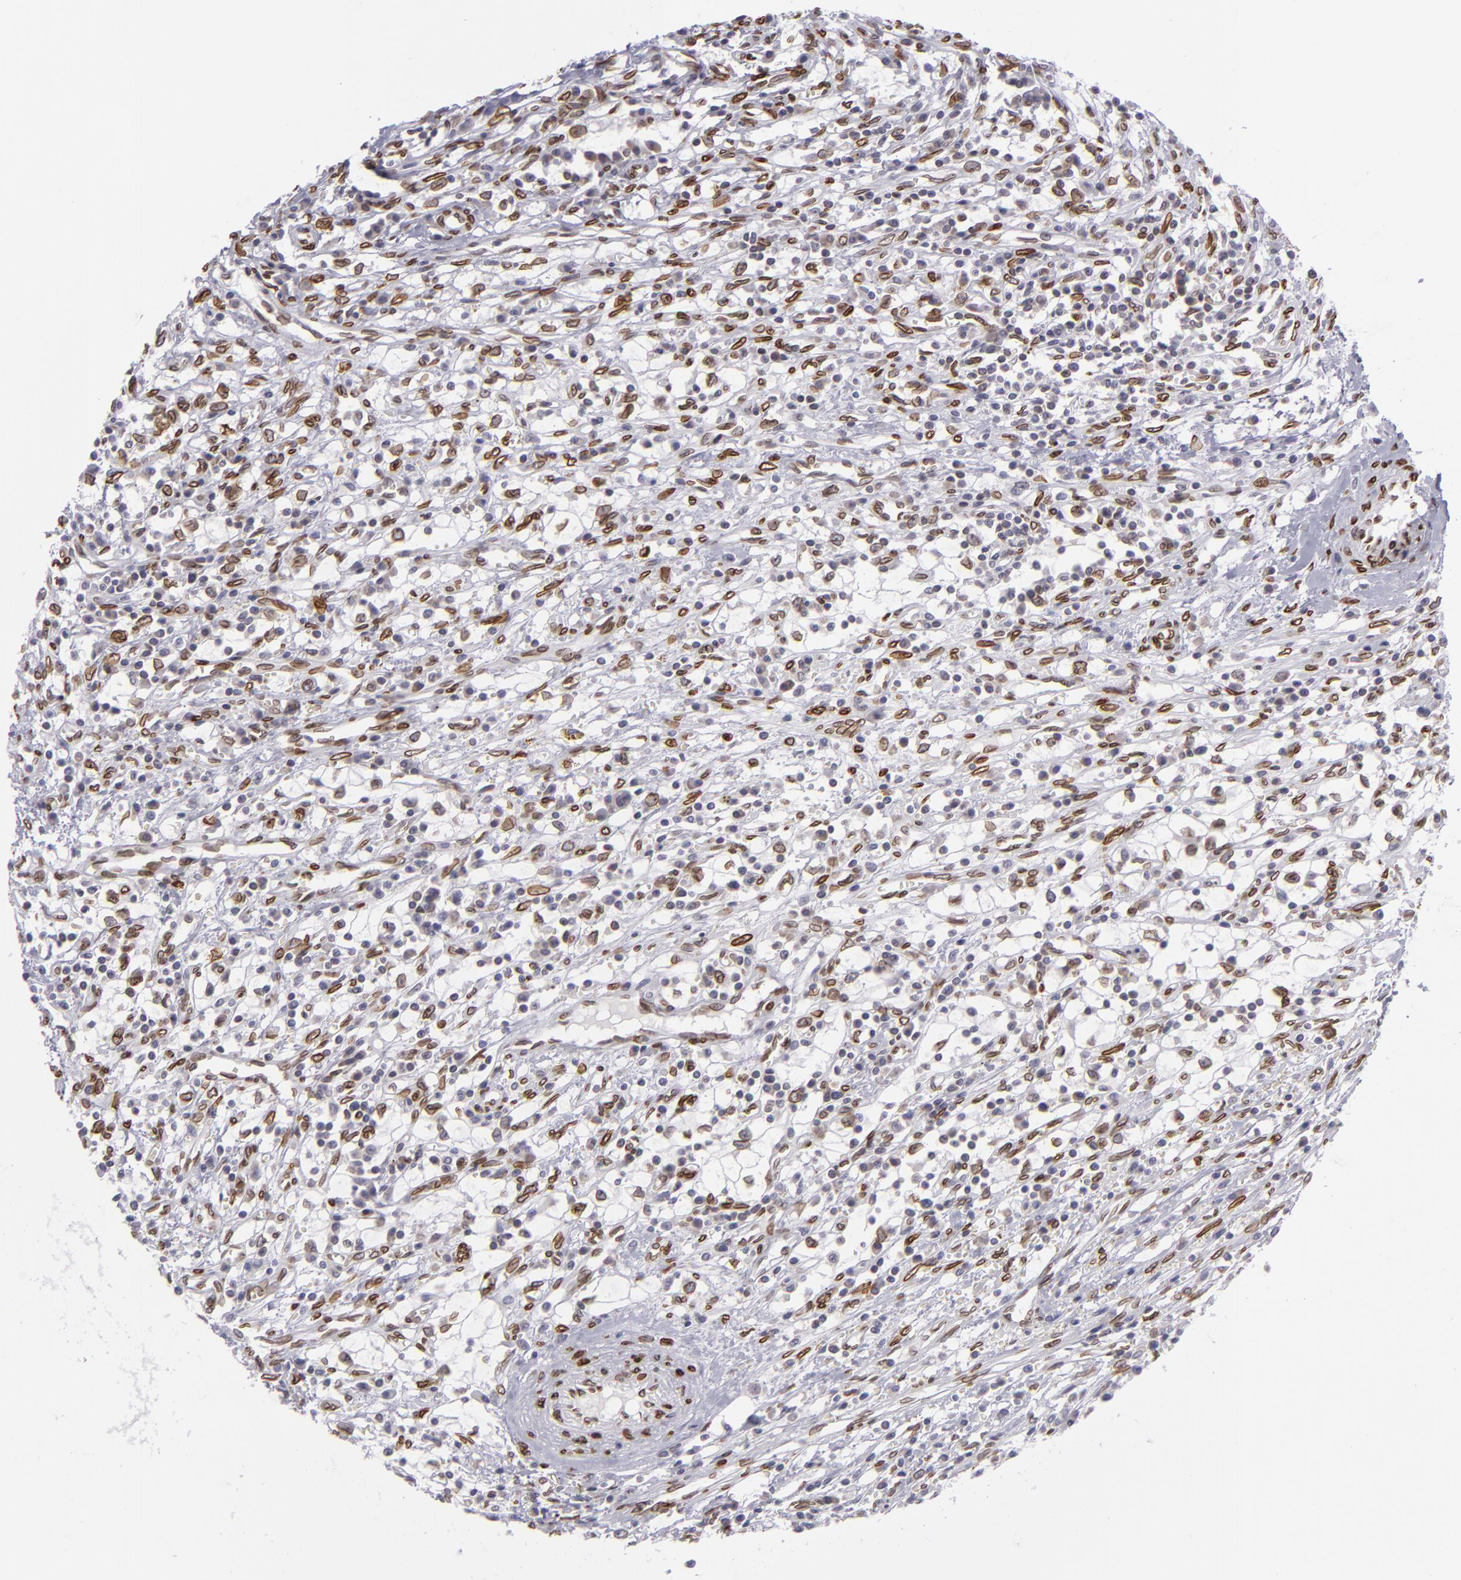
{"staining": {"intensity": "moderate", "quantity": "25%-75%", "location": "nuclear"}, "tissue": "renal cancer", "cell_type": "Tumor cells", "image_type": "cancer", "snomed": [{"axis": "morphology", "description": "Adenocarcinoma, NOS"}, {"axis": "topography", "description": "Kidney"}], "caption": "This is an image of IHC staining of adenocarcinoma (renal), which shows moderate staining in the nuclear of tumor cells.", "gene": "EMD", "patient": {"sex": "male", "age": 82}}